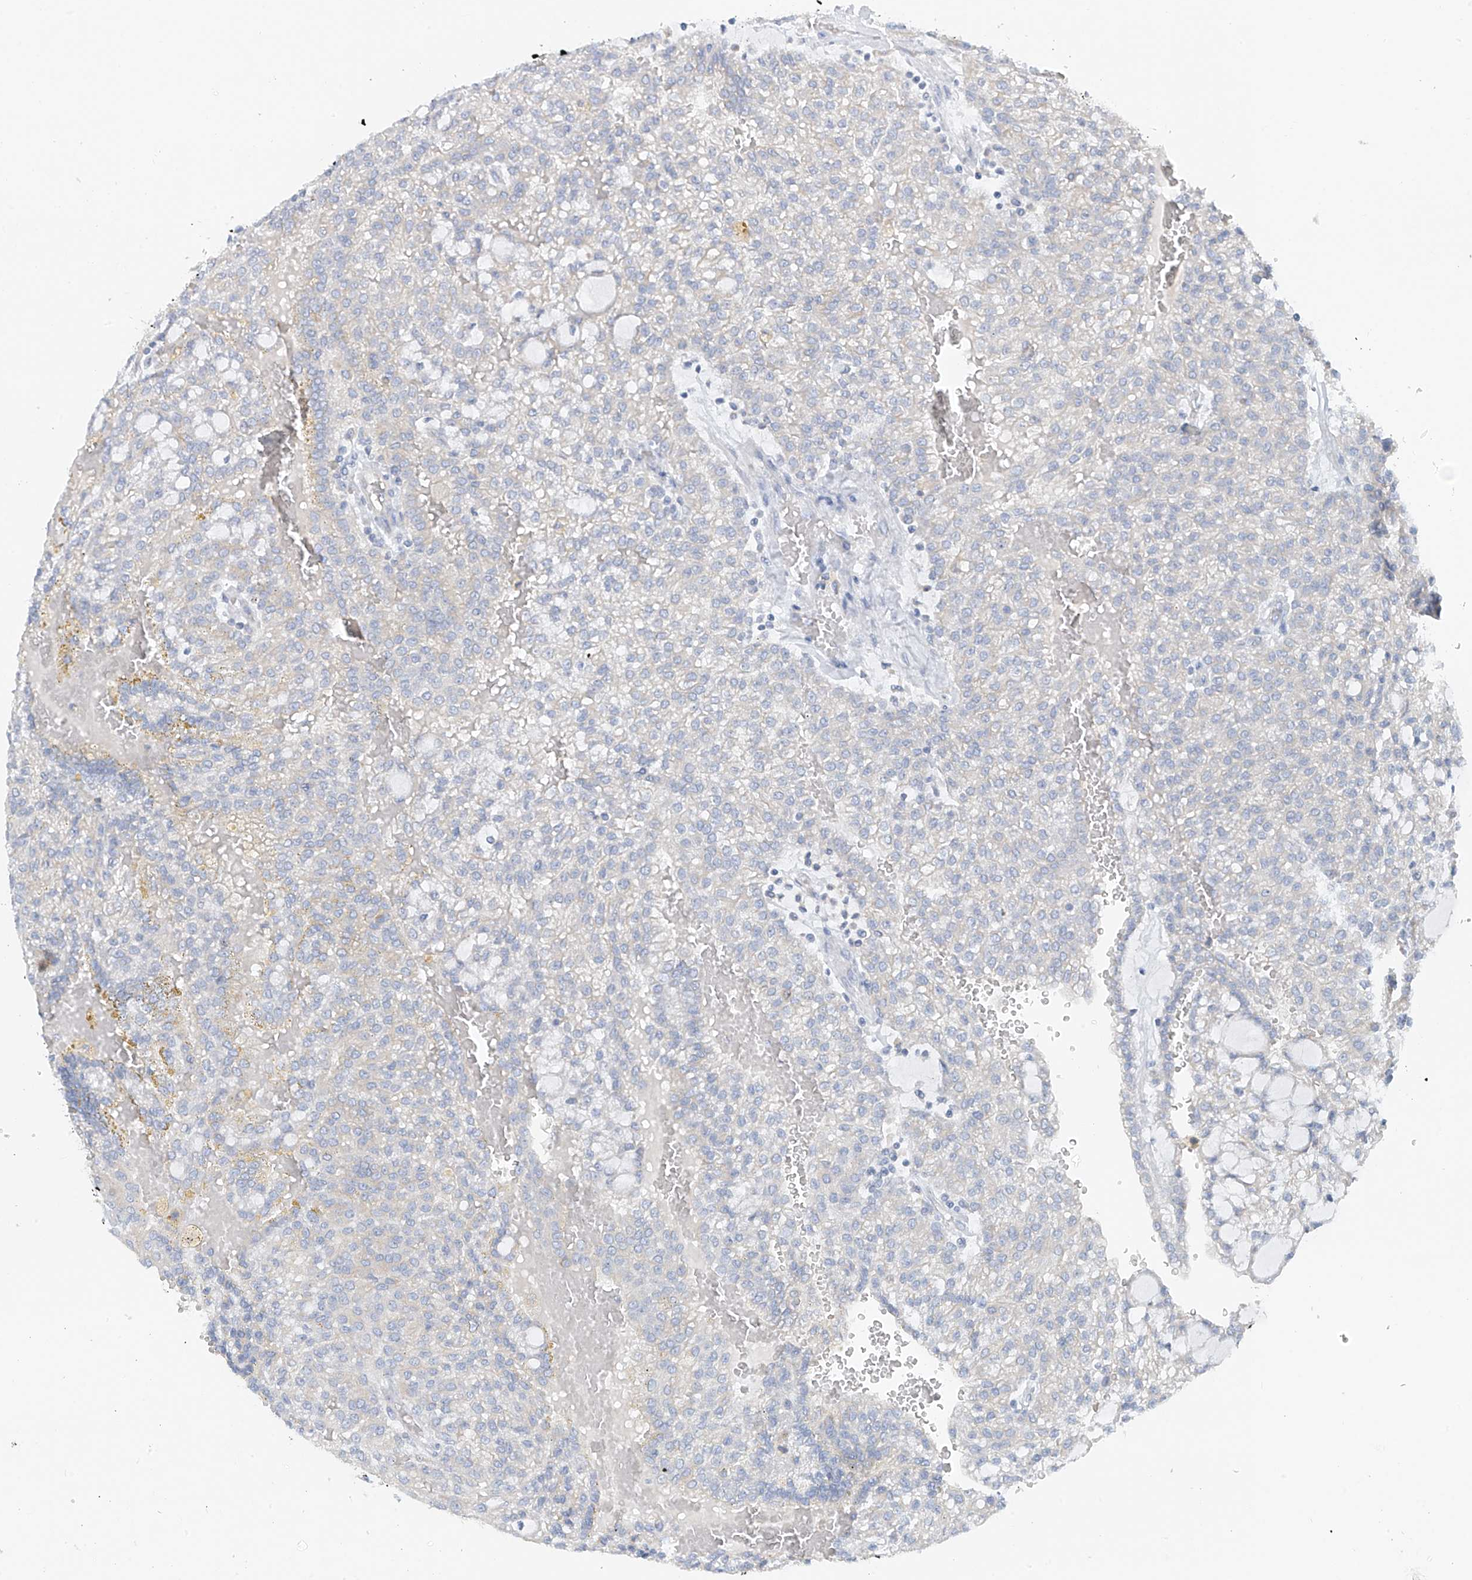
{"staining": {"intensity": "negative", "quantity": "none", "location": "none"}, "tissue": "renal cancer", "cell_type": "Tumor cells", "image_type": "cancer", "snomed": [{"axis": "morphology", "description": "Adenocarcinoma, NOS"}, {"axis": "topography", "description": "Kidney"}], "caption": "A histopathology image of human renal cancer (adenocarcinoma) is negative for staining in tumor cells.", "gene": "POMGNT2", "patient": {"sex": "male", "age": 63}}